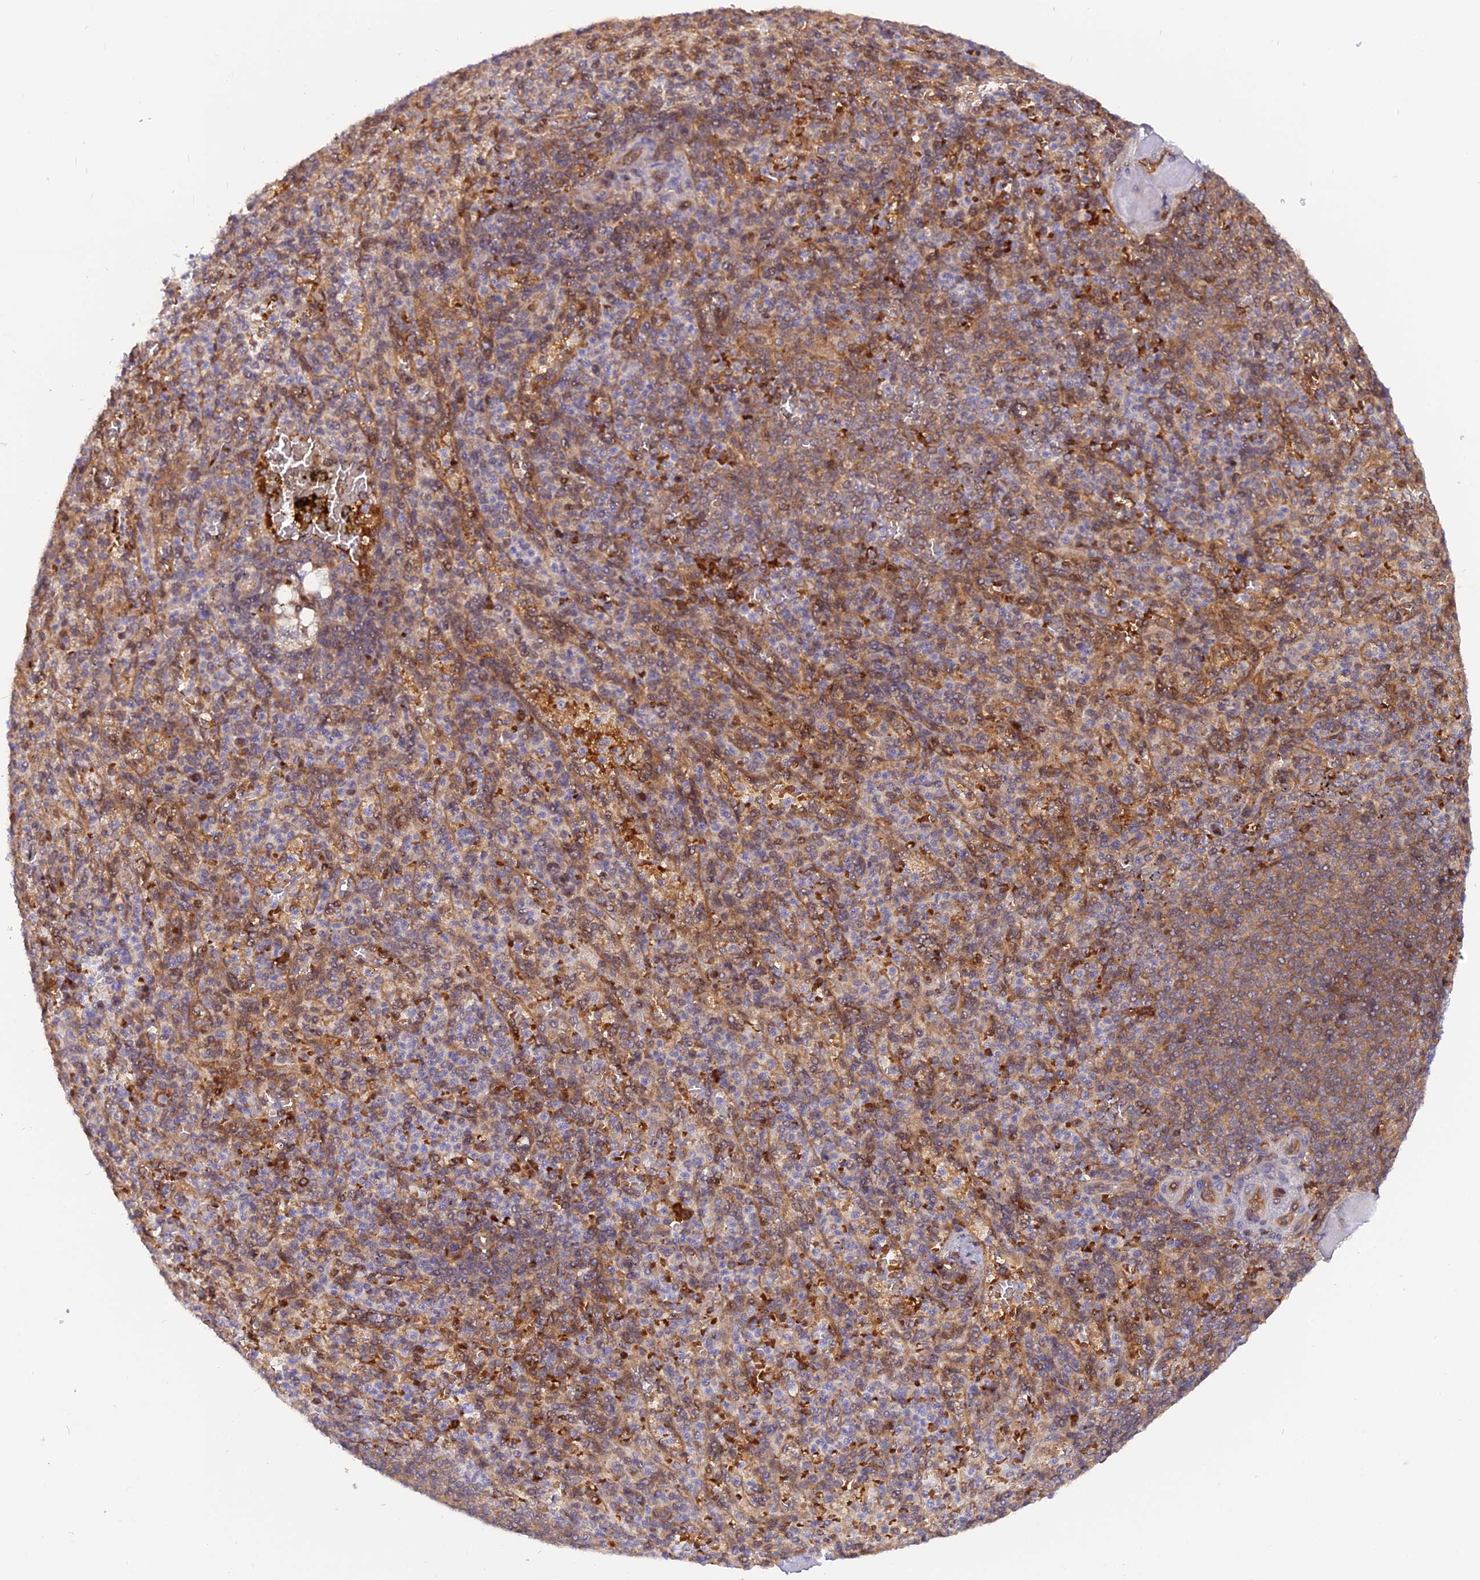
{"staining": {"intensity": "moderate", "quantity": "25%-75%", "location": "cytoplasmic/membranous,nuclear"}, "tissue": "spleen", "cell_type": "Cells in red pulp", "image_type": "normal", "snomed": [{"axis": "morphology", "description": "Normal tissue, NOS"}, {"axis": "topography", "description": "Spleen"}], "caption": "Spleen stained with immunohistochemistry (IHC) demonstrates moderate cytoplasmic/membranous,nuclear staining in approximately 25%-75% of cells in red pulp. The protein of interest is stained brown, and the nuclei are stained in blue (DAB IHC with brightfield microscopy, high magnification).", "gene": "ARL2BP", "patient": {"sex": "female", "age": 74}}